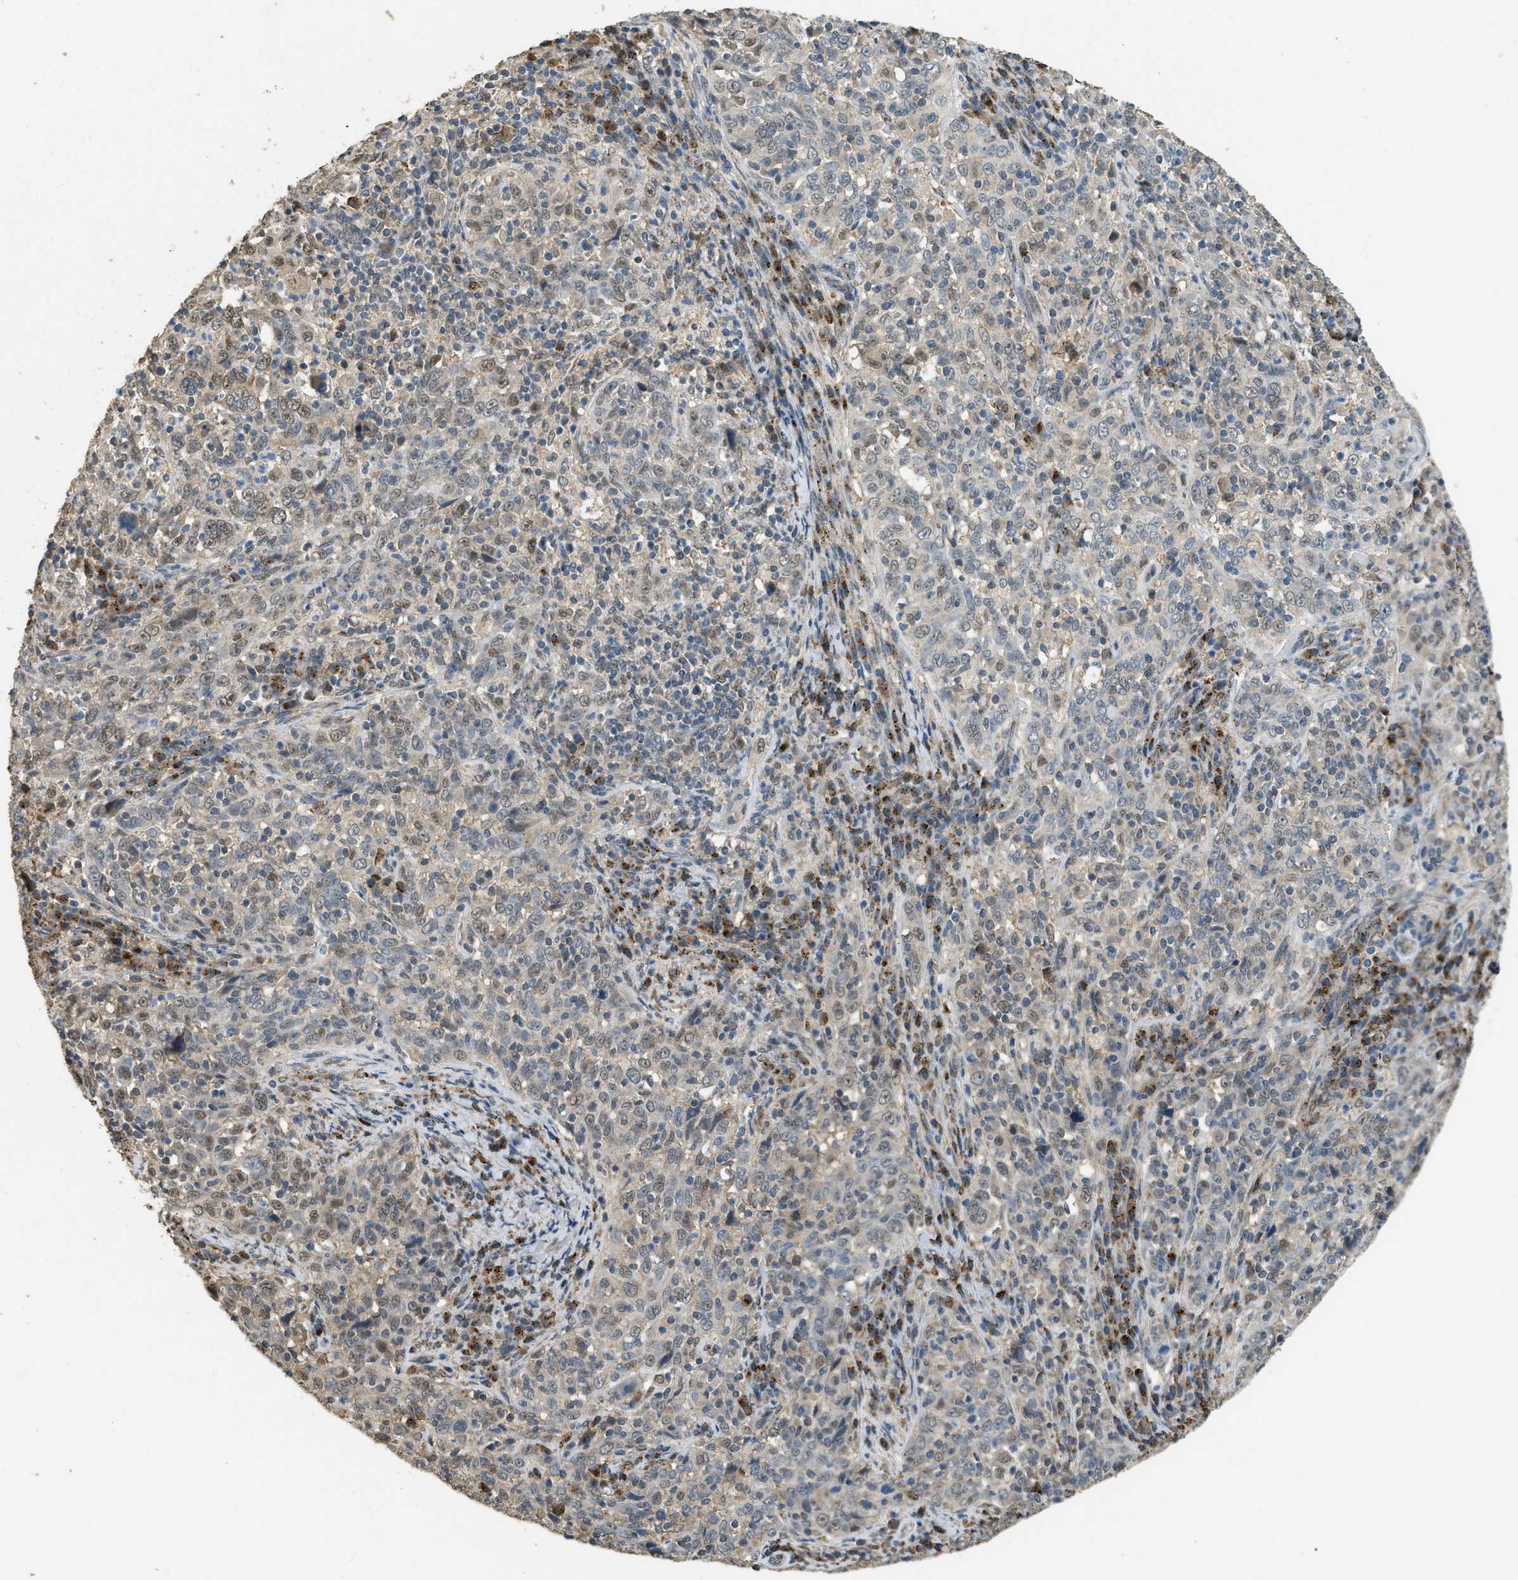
{"staining": {"intensity": "weak", "quantity": "25%-75%", "location": "cytoplasmic/membranous,nuclear"}, "tissue": "cervical cancer", "cell_type": "Tumor cells", "image_type": "cancer", "snomed": [{"axis": "morphology", "description": "Squamous cell carcinoma, NOS"}, {"axis": "topography", "description": "Cervix"}], "caption": "This histopathology image shows immunohistochemistry staining of human cervical squamous cell carcinoma, with low weak cytoplasmic/membranous and nuclear positivity in about 25%-75% of tumor cells.", "gene": "IPO7", "patient": {"sex": "female", "age": 46}}